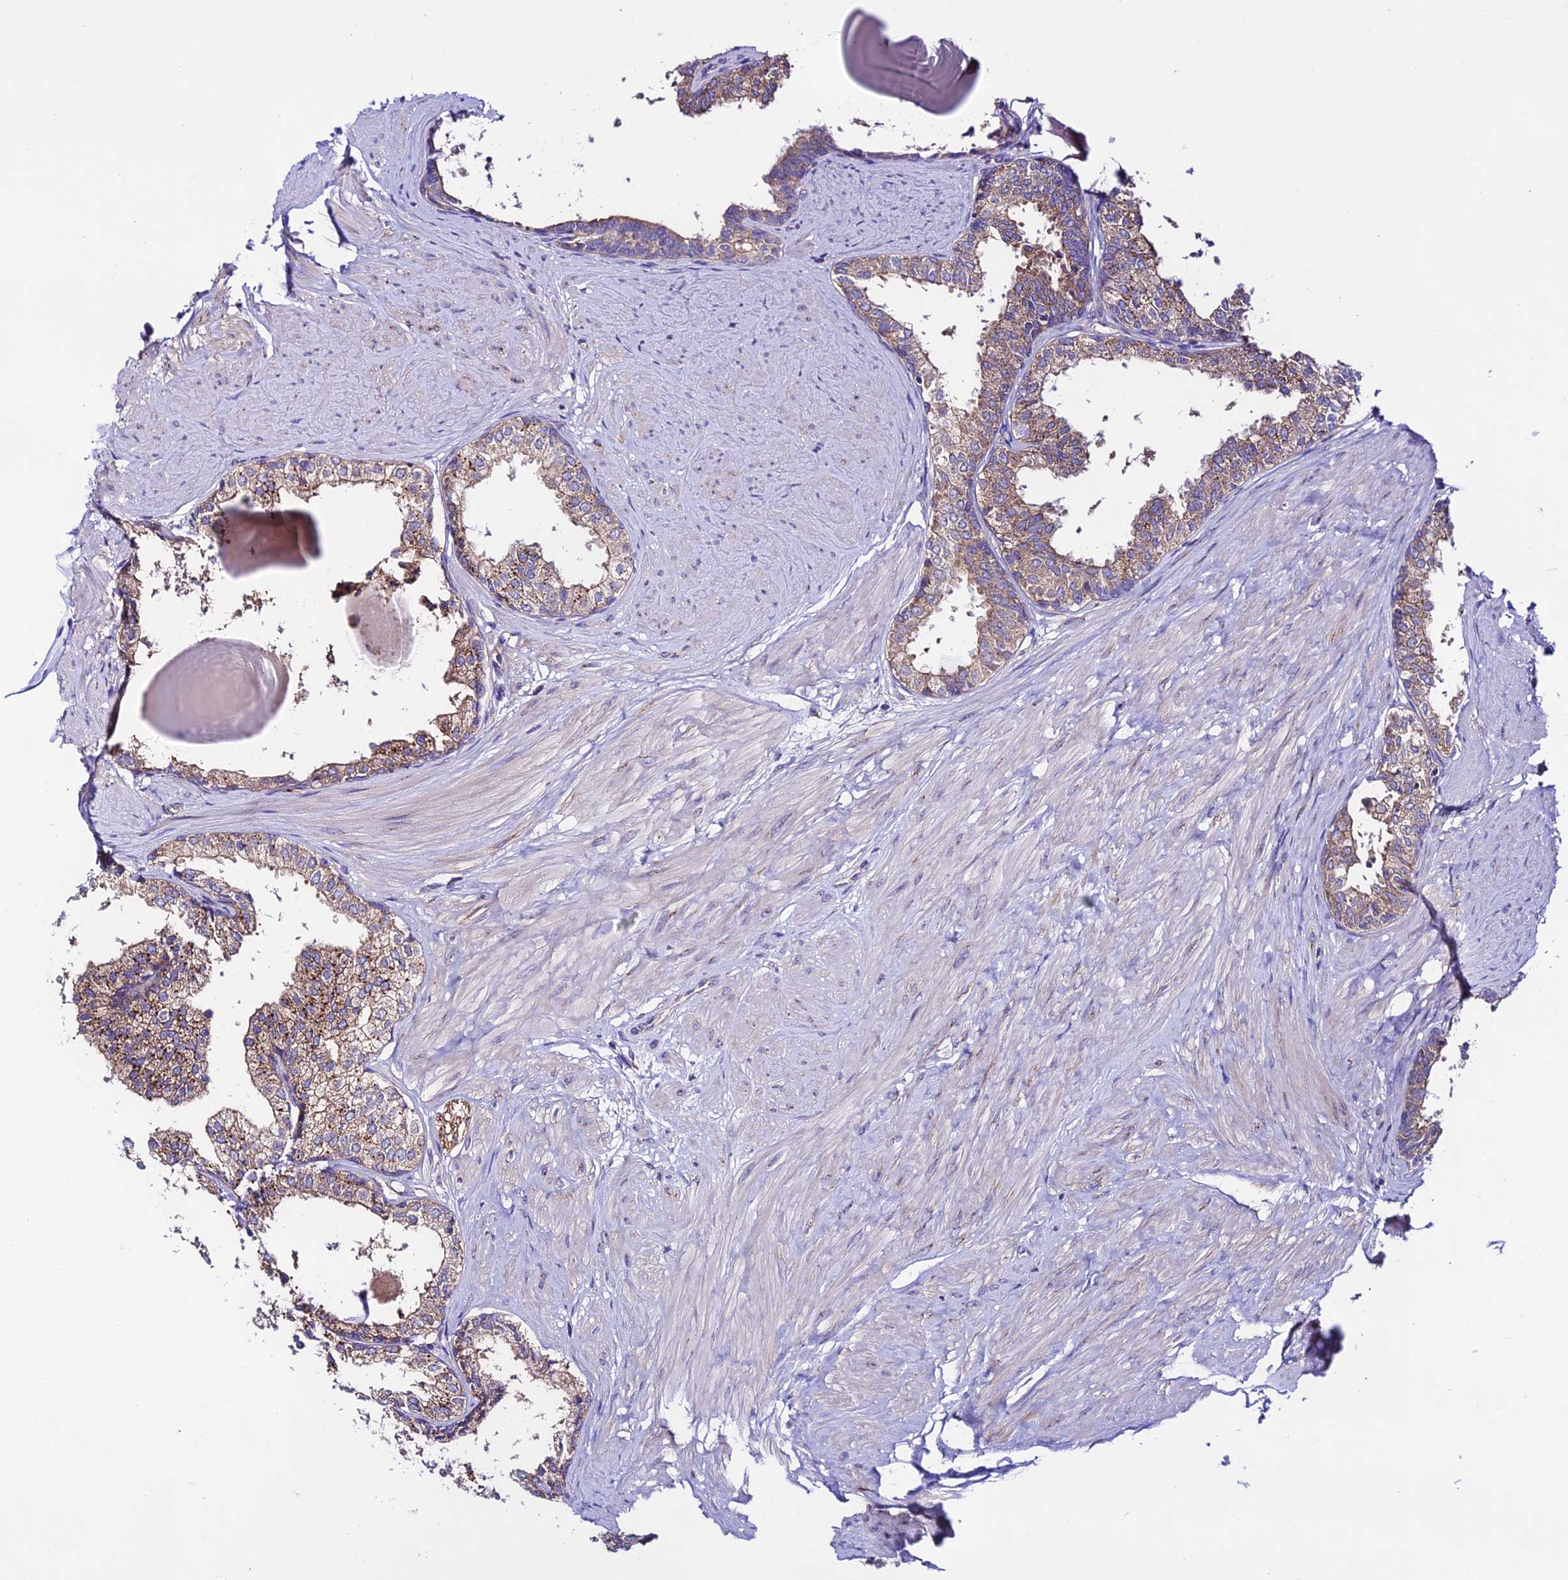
{"staining": {"intensity": "moderate", "quantity": ">75%", "location": "cytoplasmic/membranous"}, "tissue": "prostate", "cell_type": "Glandular cells", "image_type": "normal", "snomed": [{"axis": "morphology", "description": "Normal tissue, NOS"}, {"axis": "topography", "description": "Prostate"}], "caption": "Protein staining by IHC demonstrates moderate cytoplasmic/membranous positivity in about >75% of glandular cells in normal prostate. (IHC, brightfield microscopy, high magnification).", "gene": "LACTB2", "patient": {"sex": "male", "age": 48}}